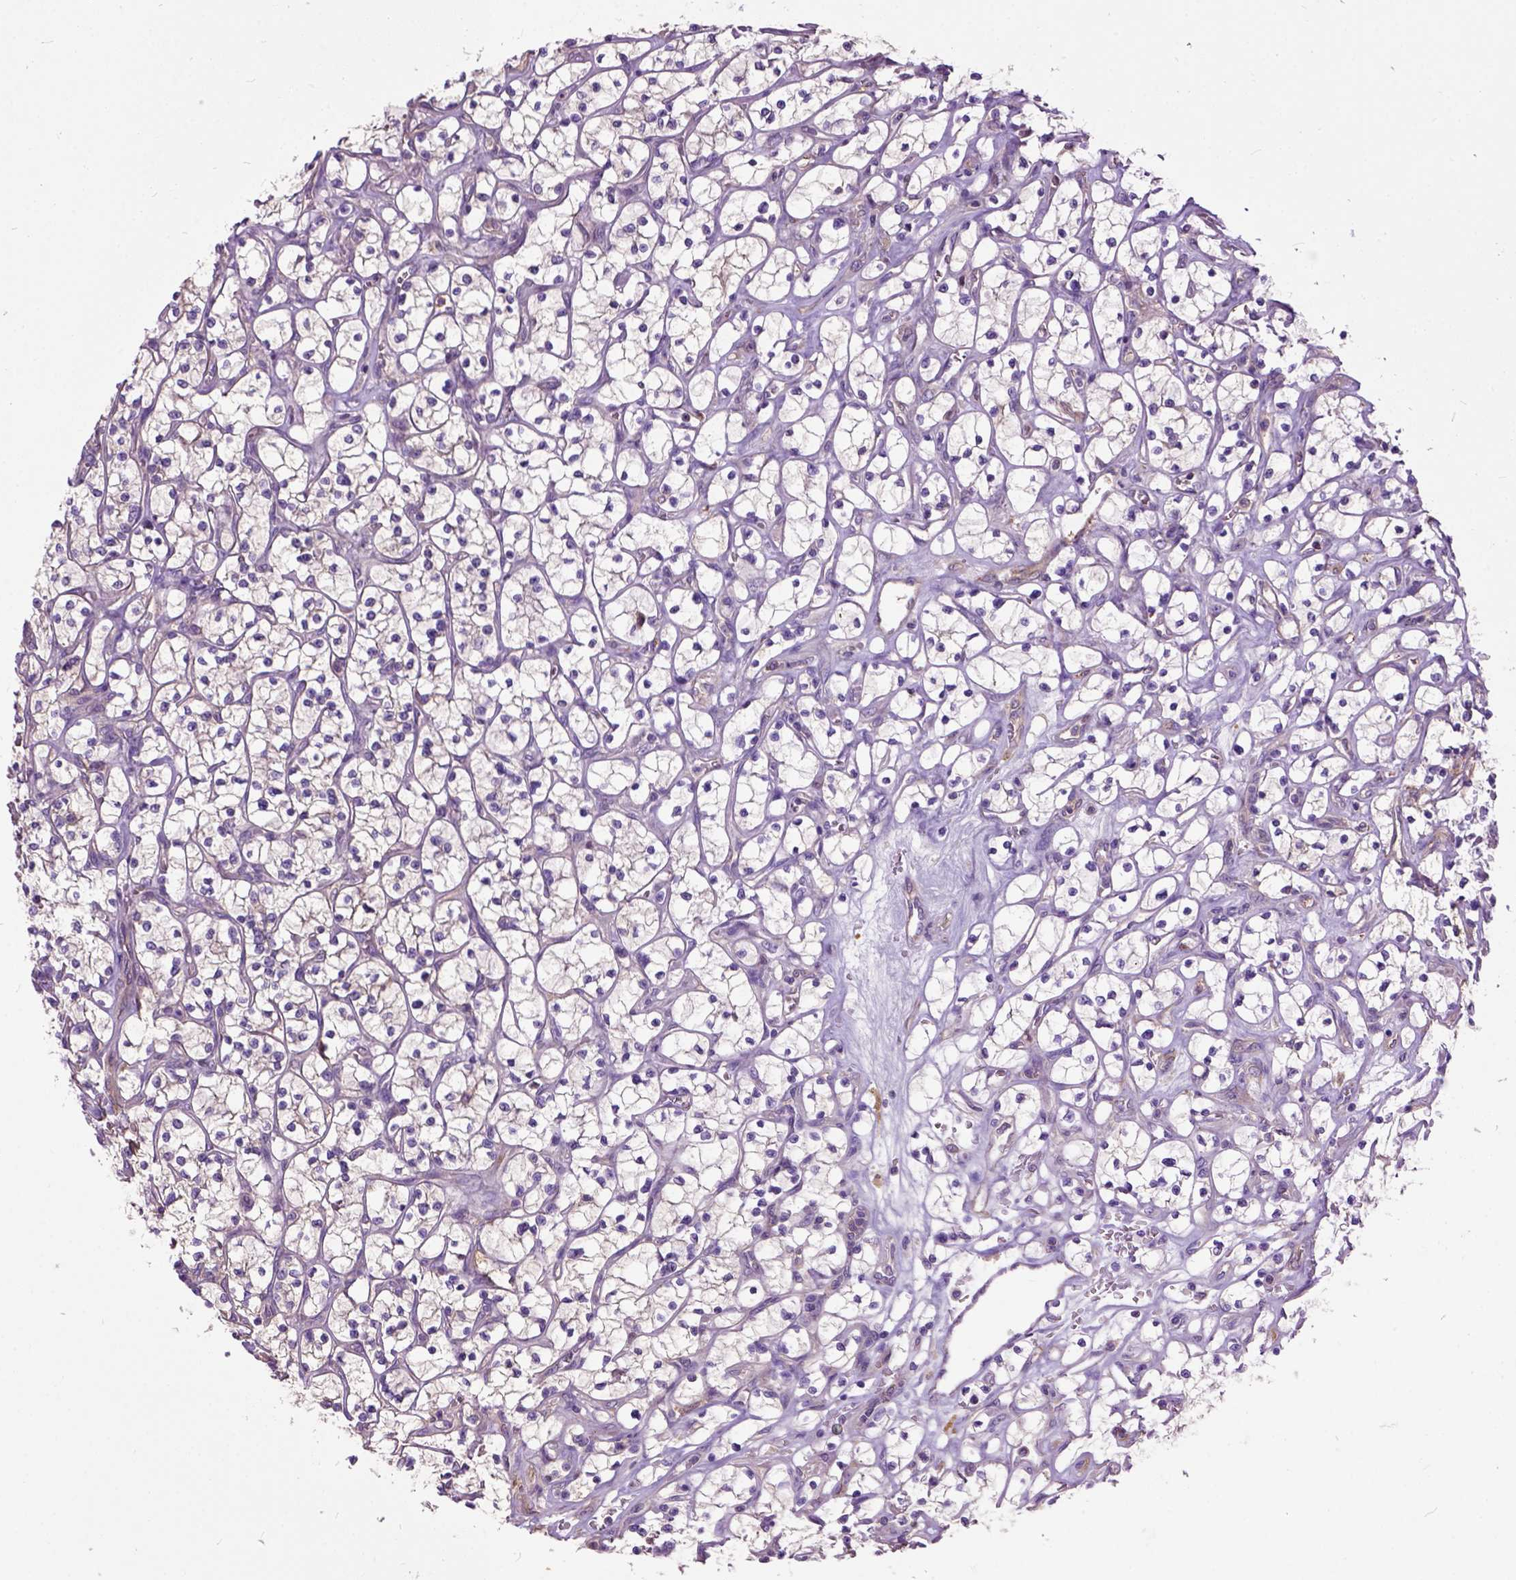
{"staining": {"intensity": "weak", "quantity": "25%-75%", "location": "cytoplasmic/membranous"}, "tissue": "renal cancer", "cell_type": "Tumor cells", "image_type": "cancer", "snomed": [{"axis": "morphology", "description": "Adenocarcinoma, NOS"}, {"axis": "topography", "description": "Kidney"}], "caption": "Weak cytoplasmic/membranous positivity is present in approximately 25%-75% of tumor cells in renal adenocarcinoma.", "gene": "SEMA4F", "patient": {"sex": "female", "age": 64}}